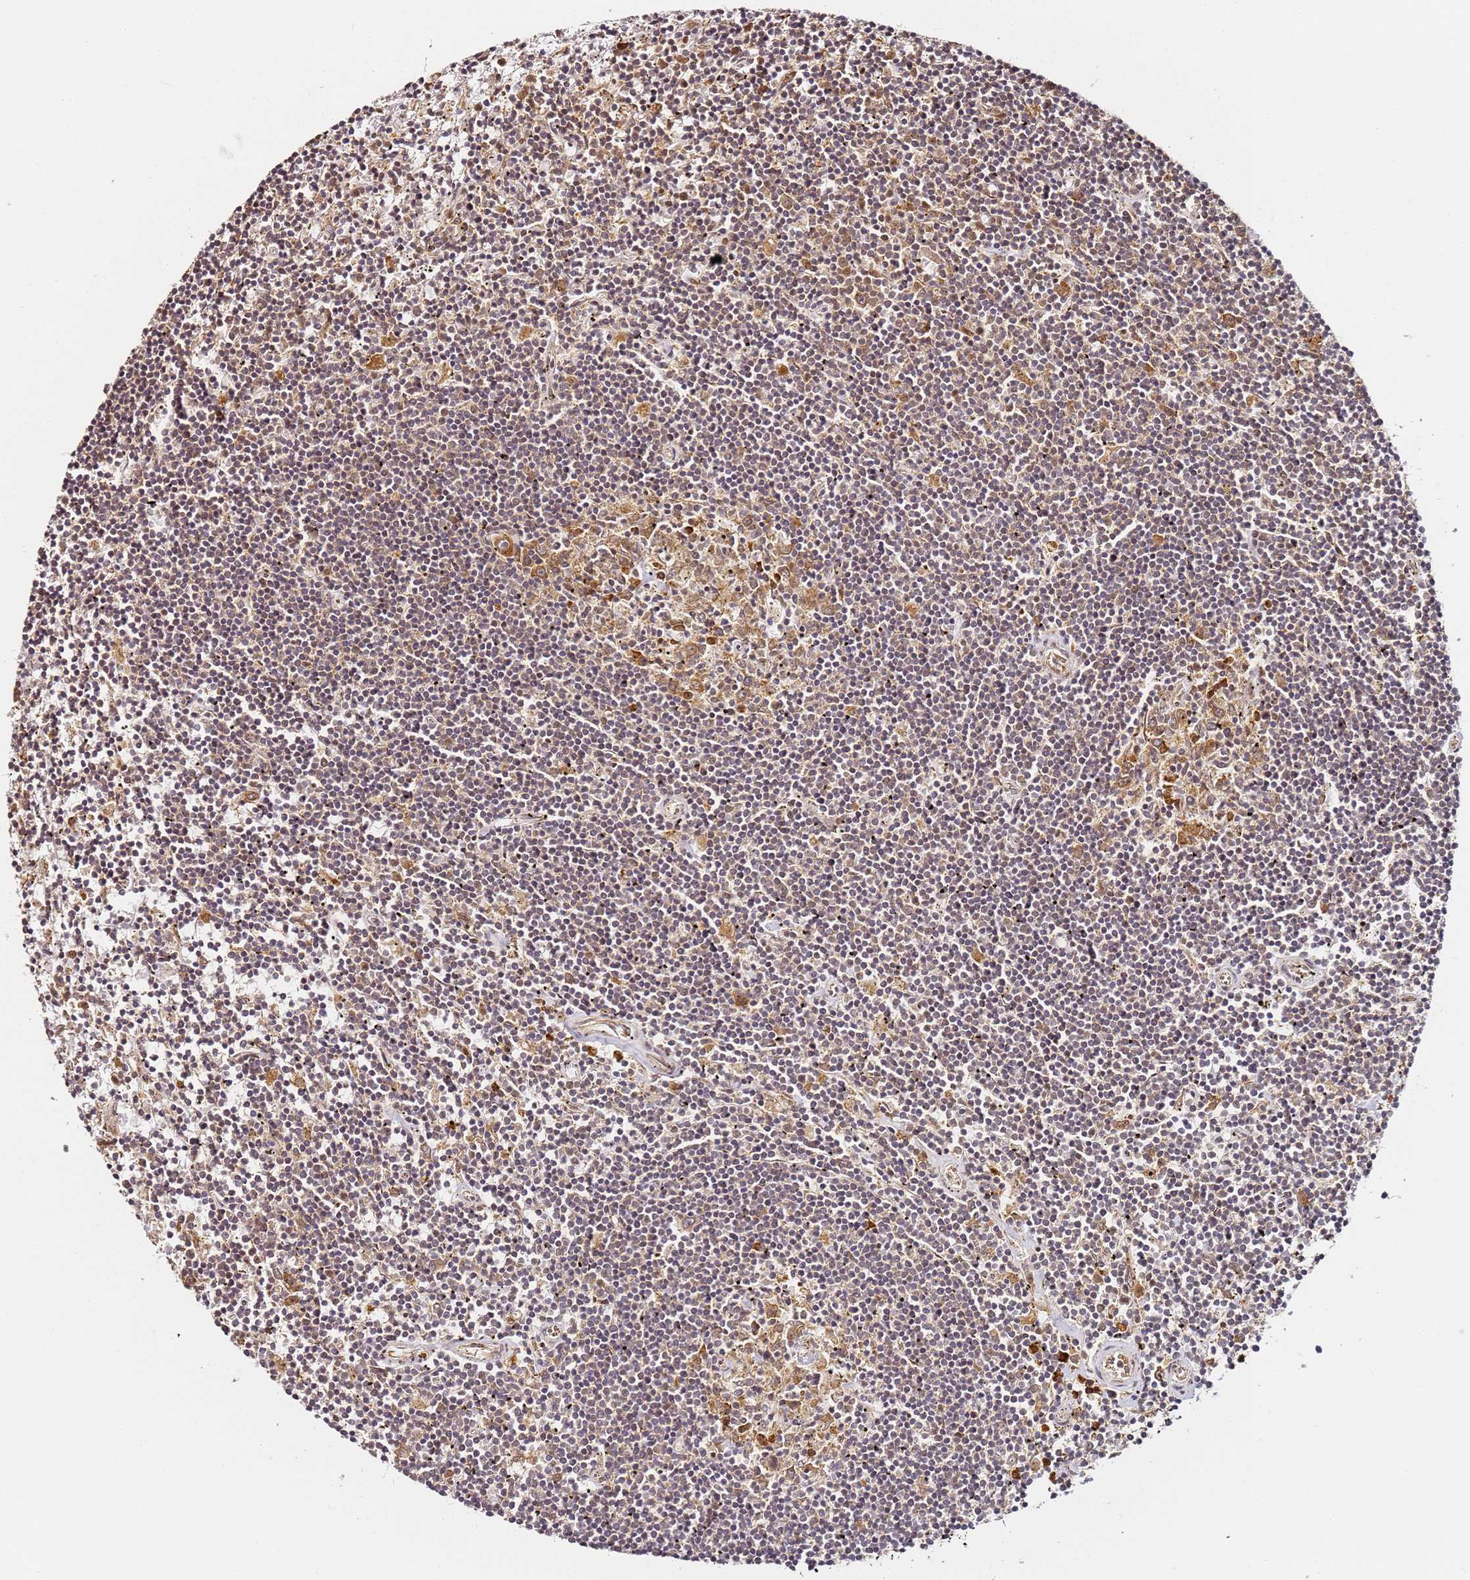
{"staining": {"intensity": "weak", "quantity": "25%-75%", "location": "cytoplasmic/membranous"}, "tissue": "lymphoma", "cell_type": "Tumor cells", "image_type": "cancer", "snomed": [{"axis": "morphology", "description": "Malignant lymphoma, non-Hodgkin's type, Low grade"}, {"axis": "topography", "description": "Spleen"}], "caption": "Immunohistochemistry (IHC) photomicrograph of lymphoma stained for a protein (brown), which reveals low levels of weak cytoplasmic/membranous staining in about 25%-75% of tumor cells.", "gene": "RPS3A", "patient": {"sex": "male", "age": 76}}